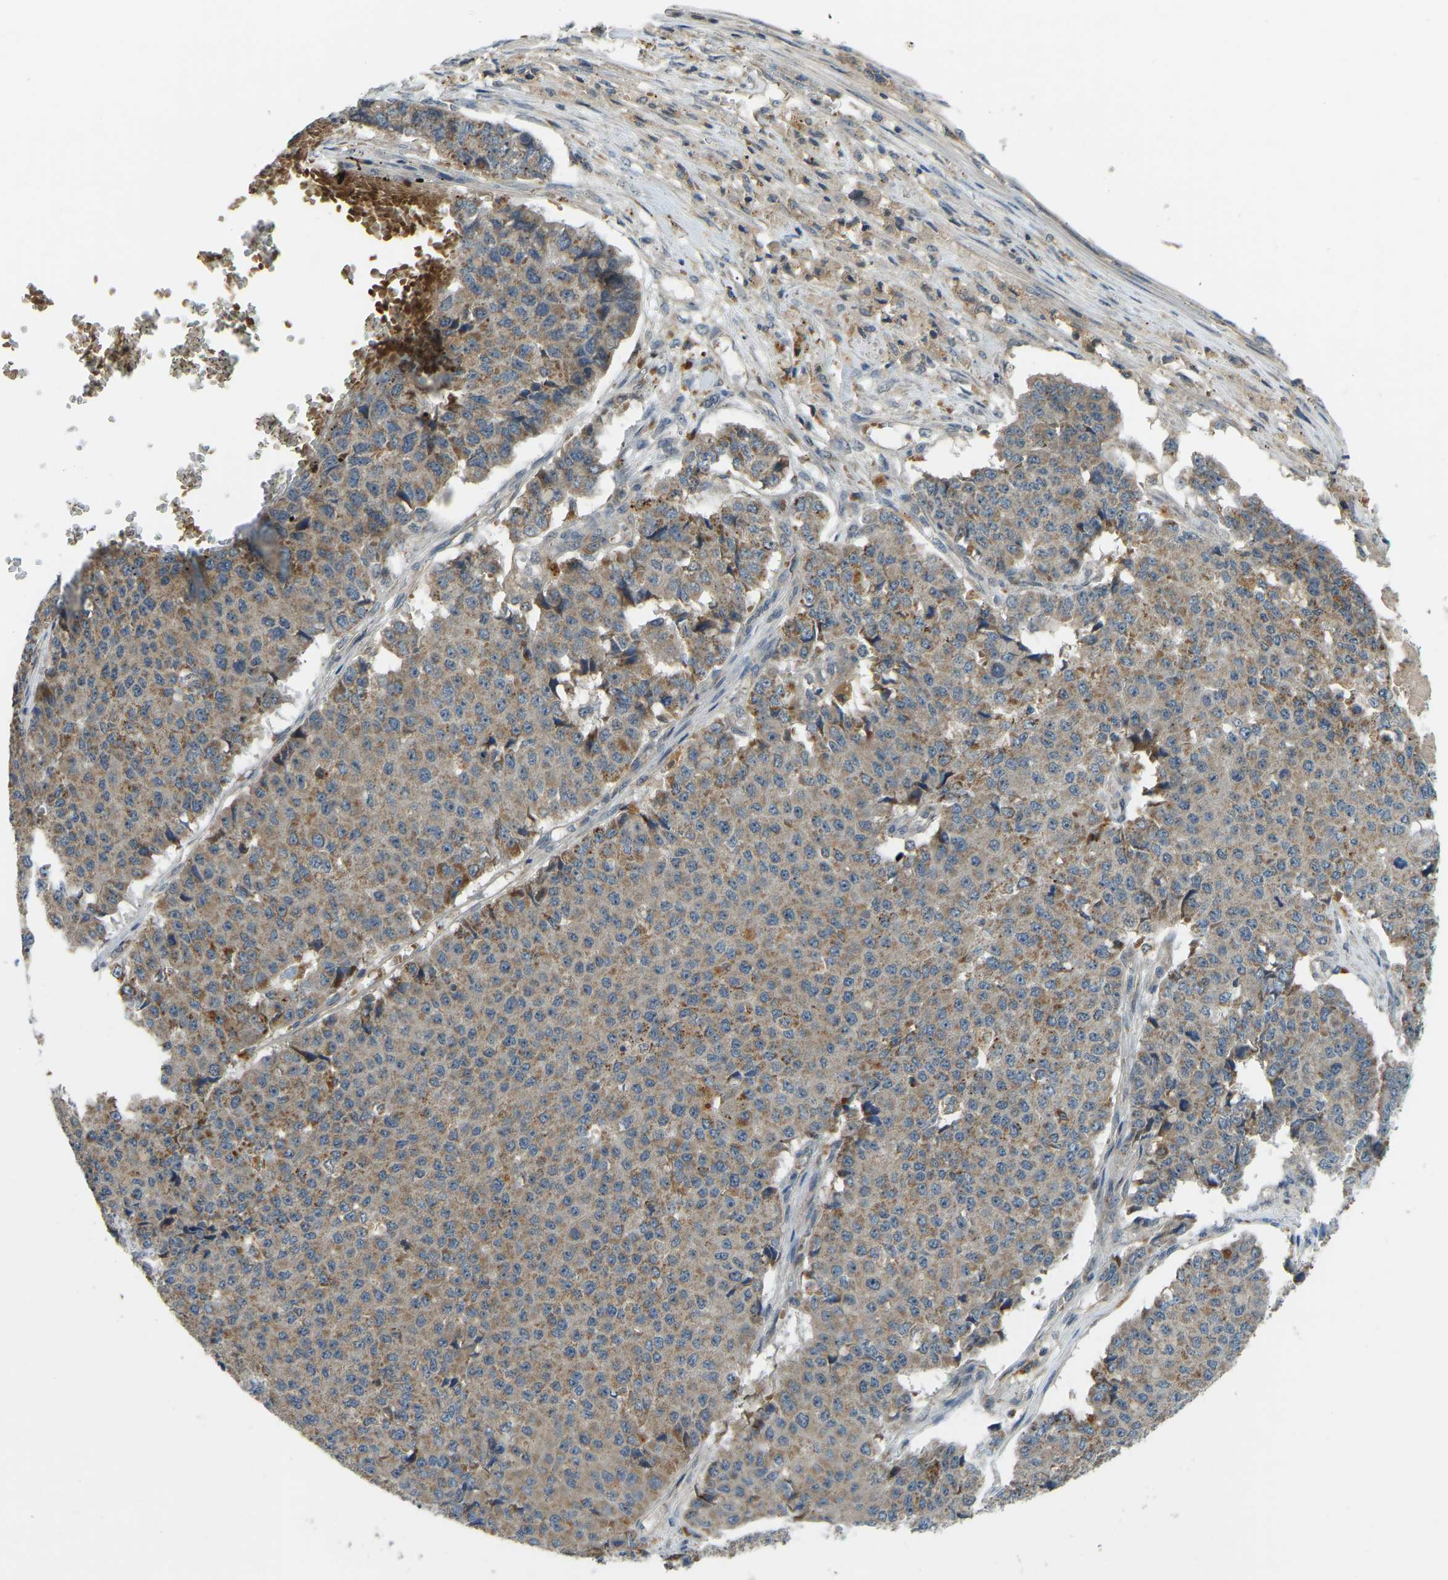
{"staining": {"intensity": "moderate", "quantity": "25%-75%", "location": "cytoplasmic/membranous"}, "tissue": "pancreatic cancer", "cell_type": "Tumor cells", "image_type": "cancer", "snomed": [{"axis": "morphology", "description": "Adenocarcinoma, NOS"}, {"axis": "topography", "description": "Pancreas"}], "caption": "Protein staining of pancreatic cancer tissue shows moderate cytoplasmic/membranous positivity in about 25%-75% of tumor cells.", "gene": "ZNF71", "patient": {"sex": "male", "age": 50}}